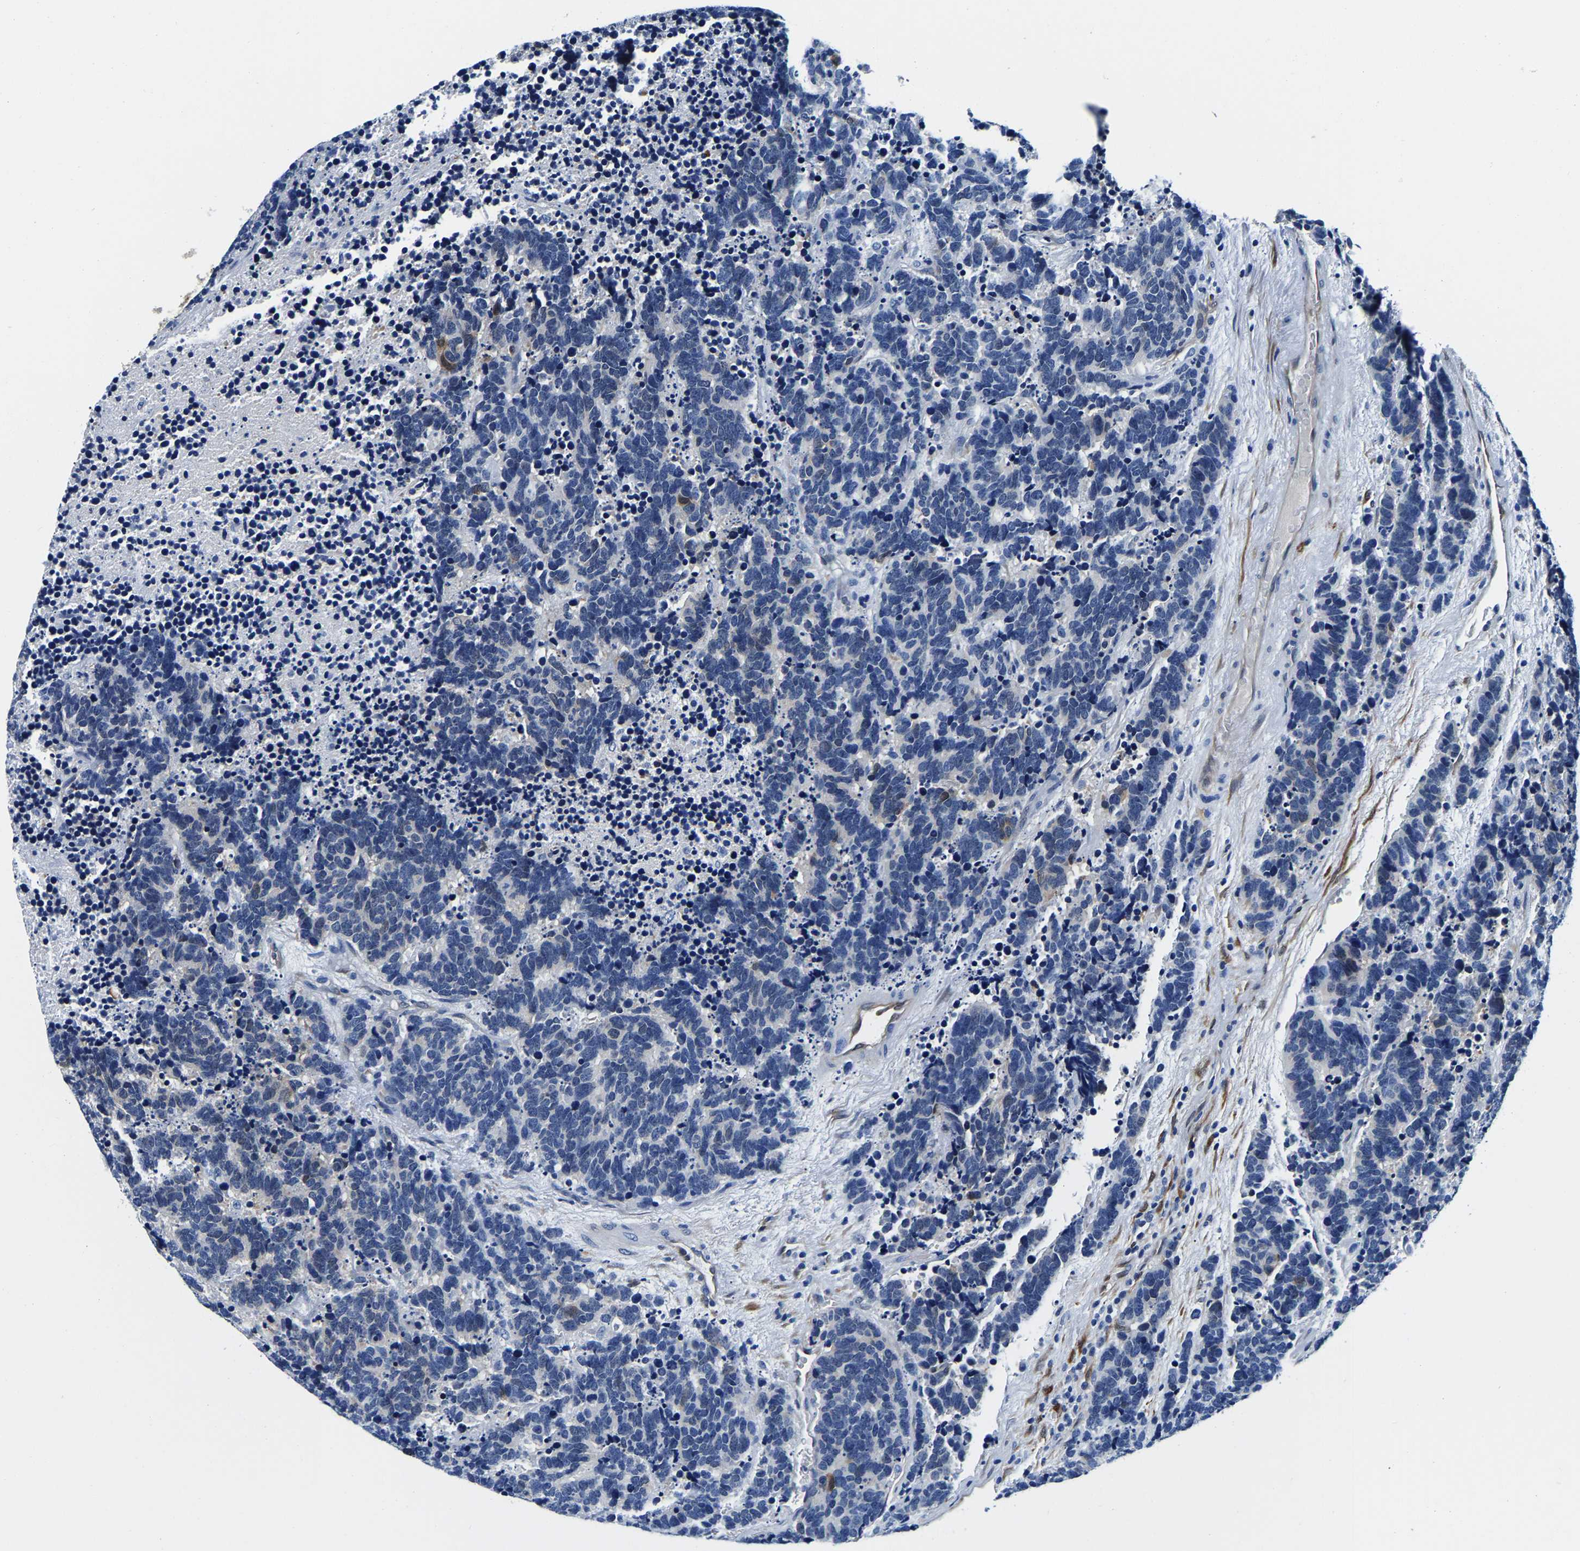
{"staining": {"intensity": "negative", "quantity": "none", "location": "none"}, "tissue": "carcinoid", "cell_type": "Tumor cells", "image_type": "cancer", "snomed": [{"axis": "morphology", "description": "Carcinoma, NOS"}, {"axis": "morphology", "description": "Carcinoid, malignant, NOS"}, {"axis": "topography", "description": "Urinary bladder"}], "caption": "This image is of carcinoid stained with immunohistochemistry (IHC) to label a protein in brown with the nuclei are counter-stained blue. There is no expression in tumor cells. The staining is performed using DAB brown chromogen with nuclei counter-stained in using hematoxylin.", "gene": "S100A13", "patient": {"sex": "male", "age": 57}}